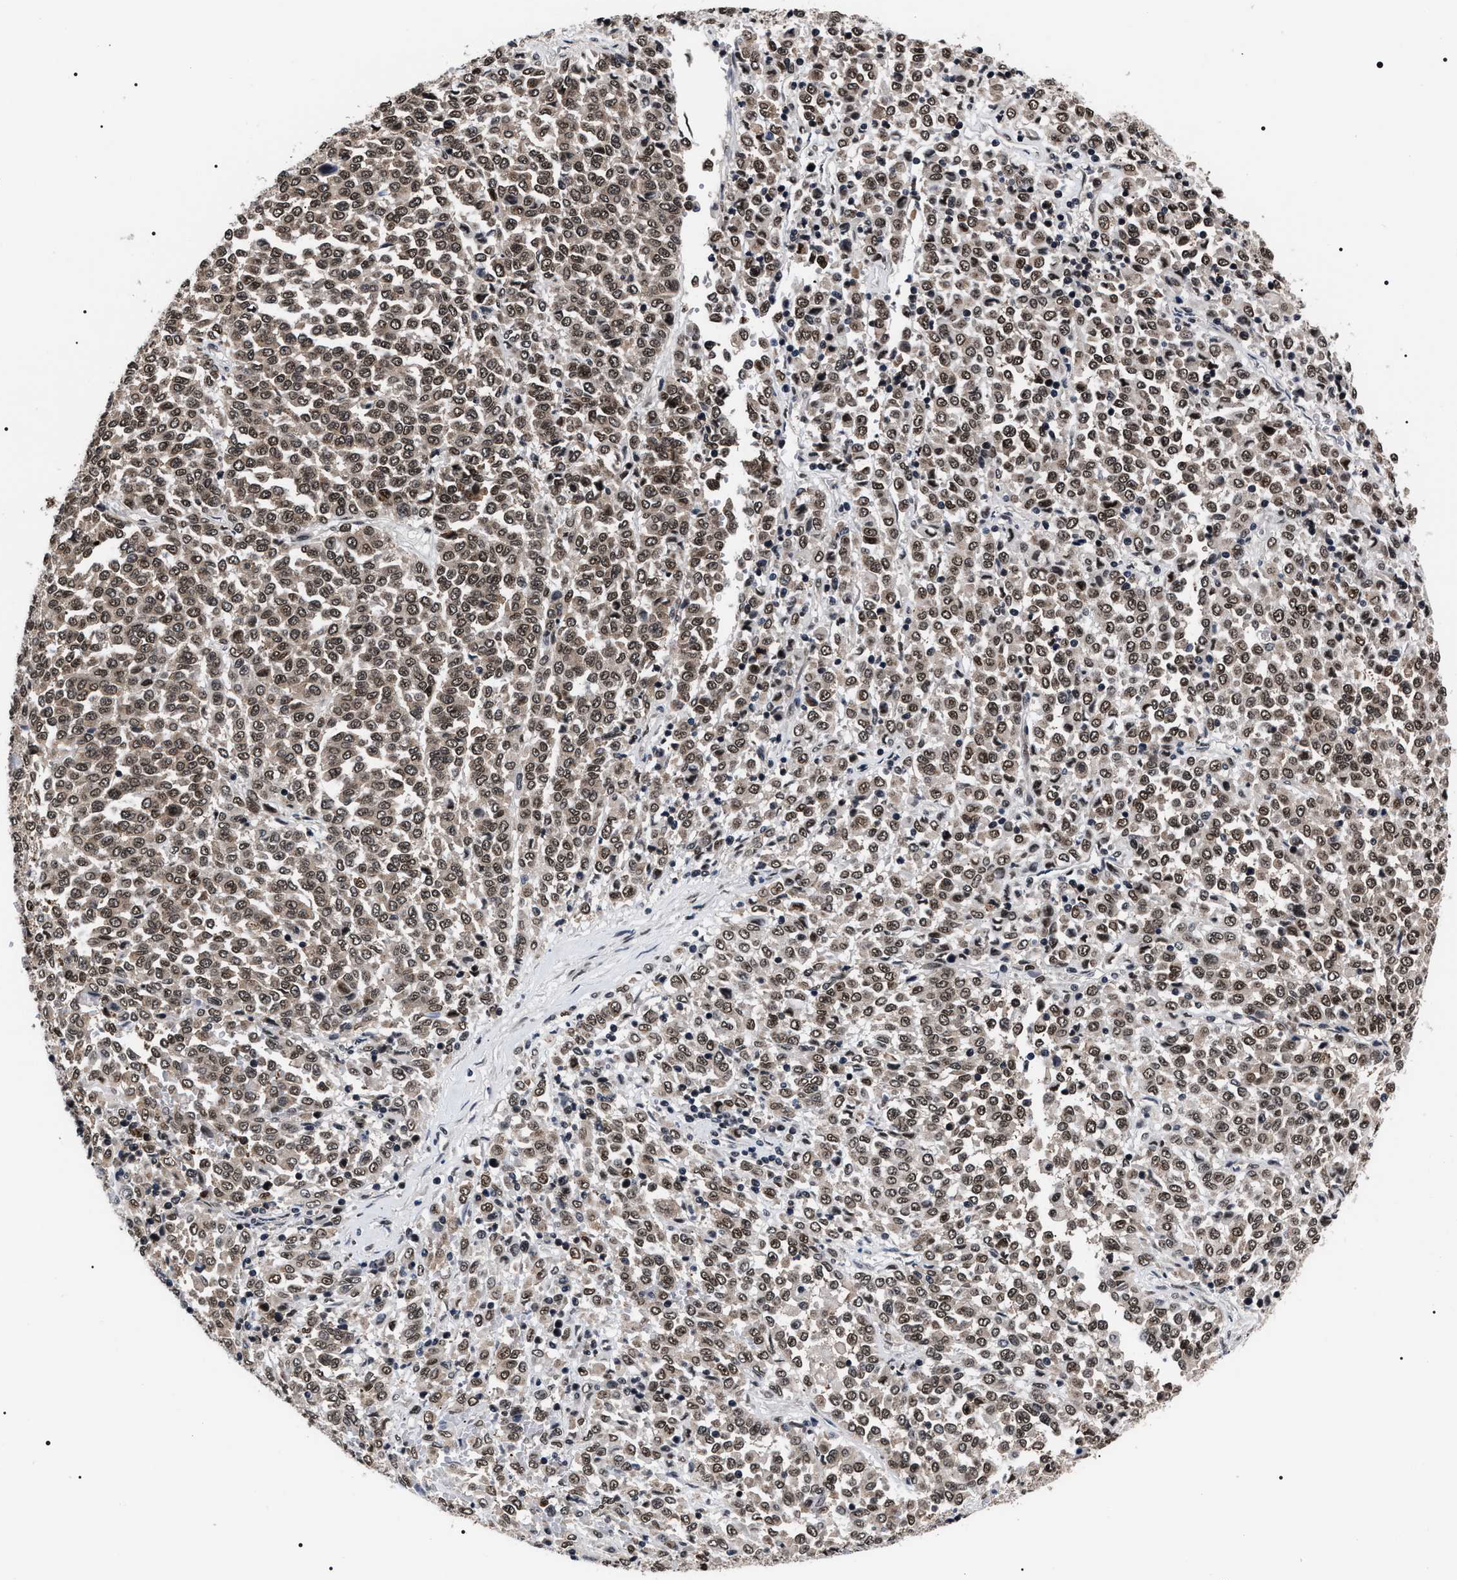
{"staining": {"intensity": "moderate", "quantity": ">75%", "location": "cytoplasmic/membranous,nuclear"}, "tissue": "melanoma", "cell_type": "Tumor cells", "image_type": "cancer", "snomed": [{"axis": "morphology", "description": "Malignant melanoma, Metastatic site"}, {"axis": "topography", "description": "Pancreas"}], "caption": "A high-resolution photomicrograph shows IHC staining of malignant melanoma (metastatic site), which exhibits moderate cytoplasmic/membranous and nuclear expression in approximately >75% of tumor cells. The staining was performed using DAB (3,3'-diaminobenzidine) to visualize the protein expression in brown, while the nuclei were stained in blue with hematoxylin (Magnification: 20x).", "gene": "CSNK2A1", "patient": {"sex": "female", "age": 30}}